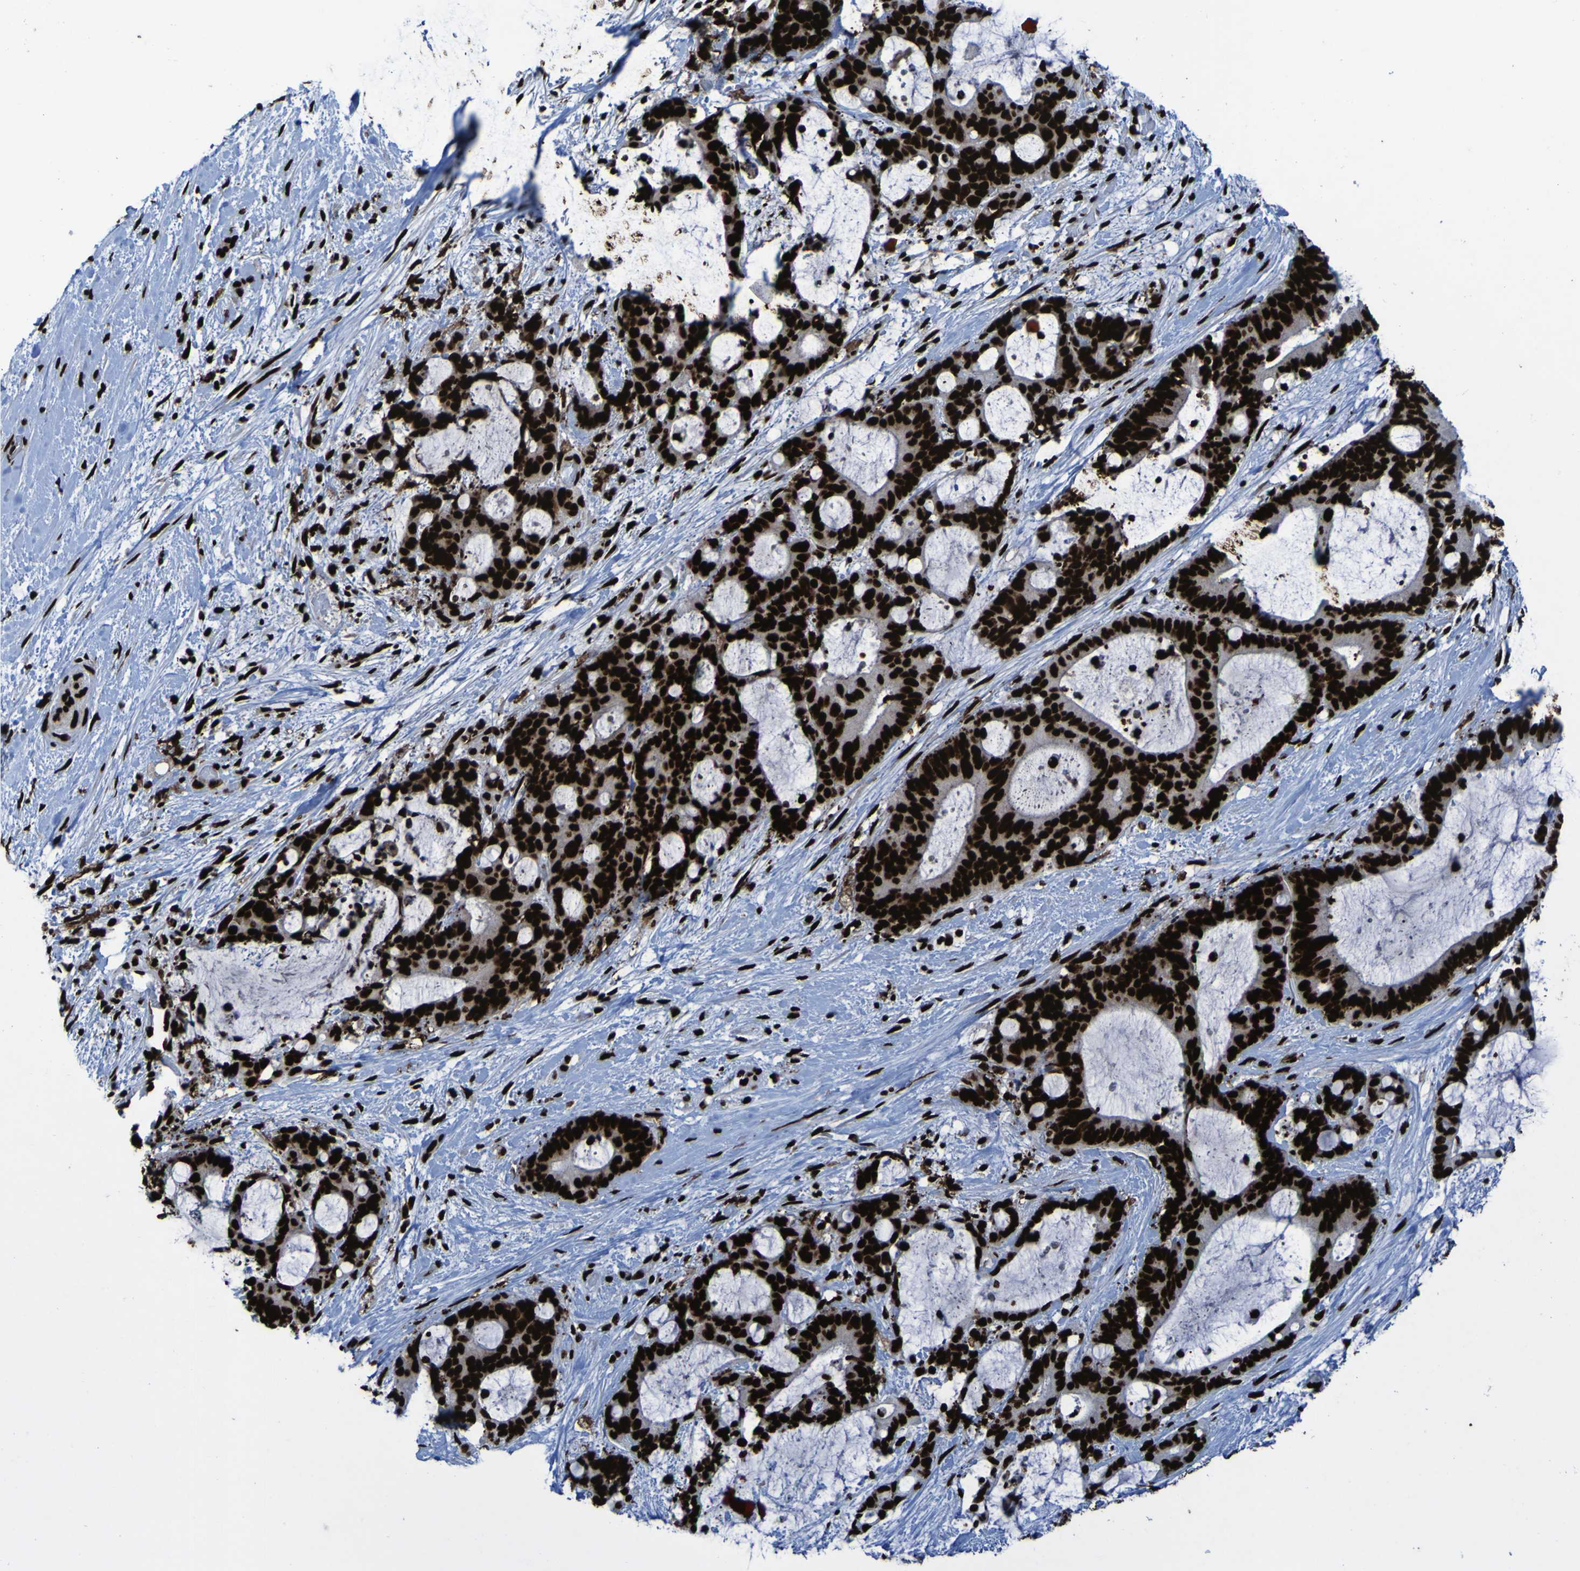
{"staining": {"intensity": "strong", "quantity": ">75%", "location": "nuclear"}, "tissue": "liver cancer", "cell_type": "Tumor cells", "image_type": "cancer", "snomed": [{"axis": "morphology", "description": "Cholangiocarcinoma"}, {"axis": "topography", "description": "Liver"}], "caption": "IHC (DAB (3,3'-diaminobenzidine)) staining of human liver cancer (cholangiocarcinoma) displays strong nuclear protein positivity in approximately >75% of tumor cells.", "gene": "NPM1", "patient": {"sex": "female", "age": 73}}